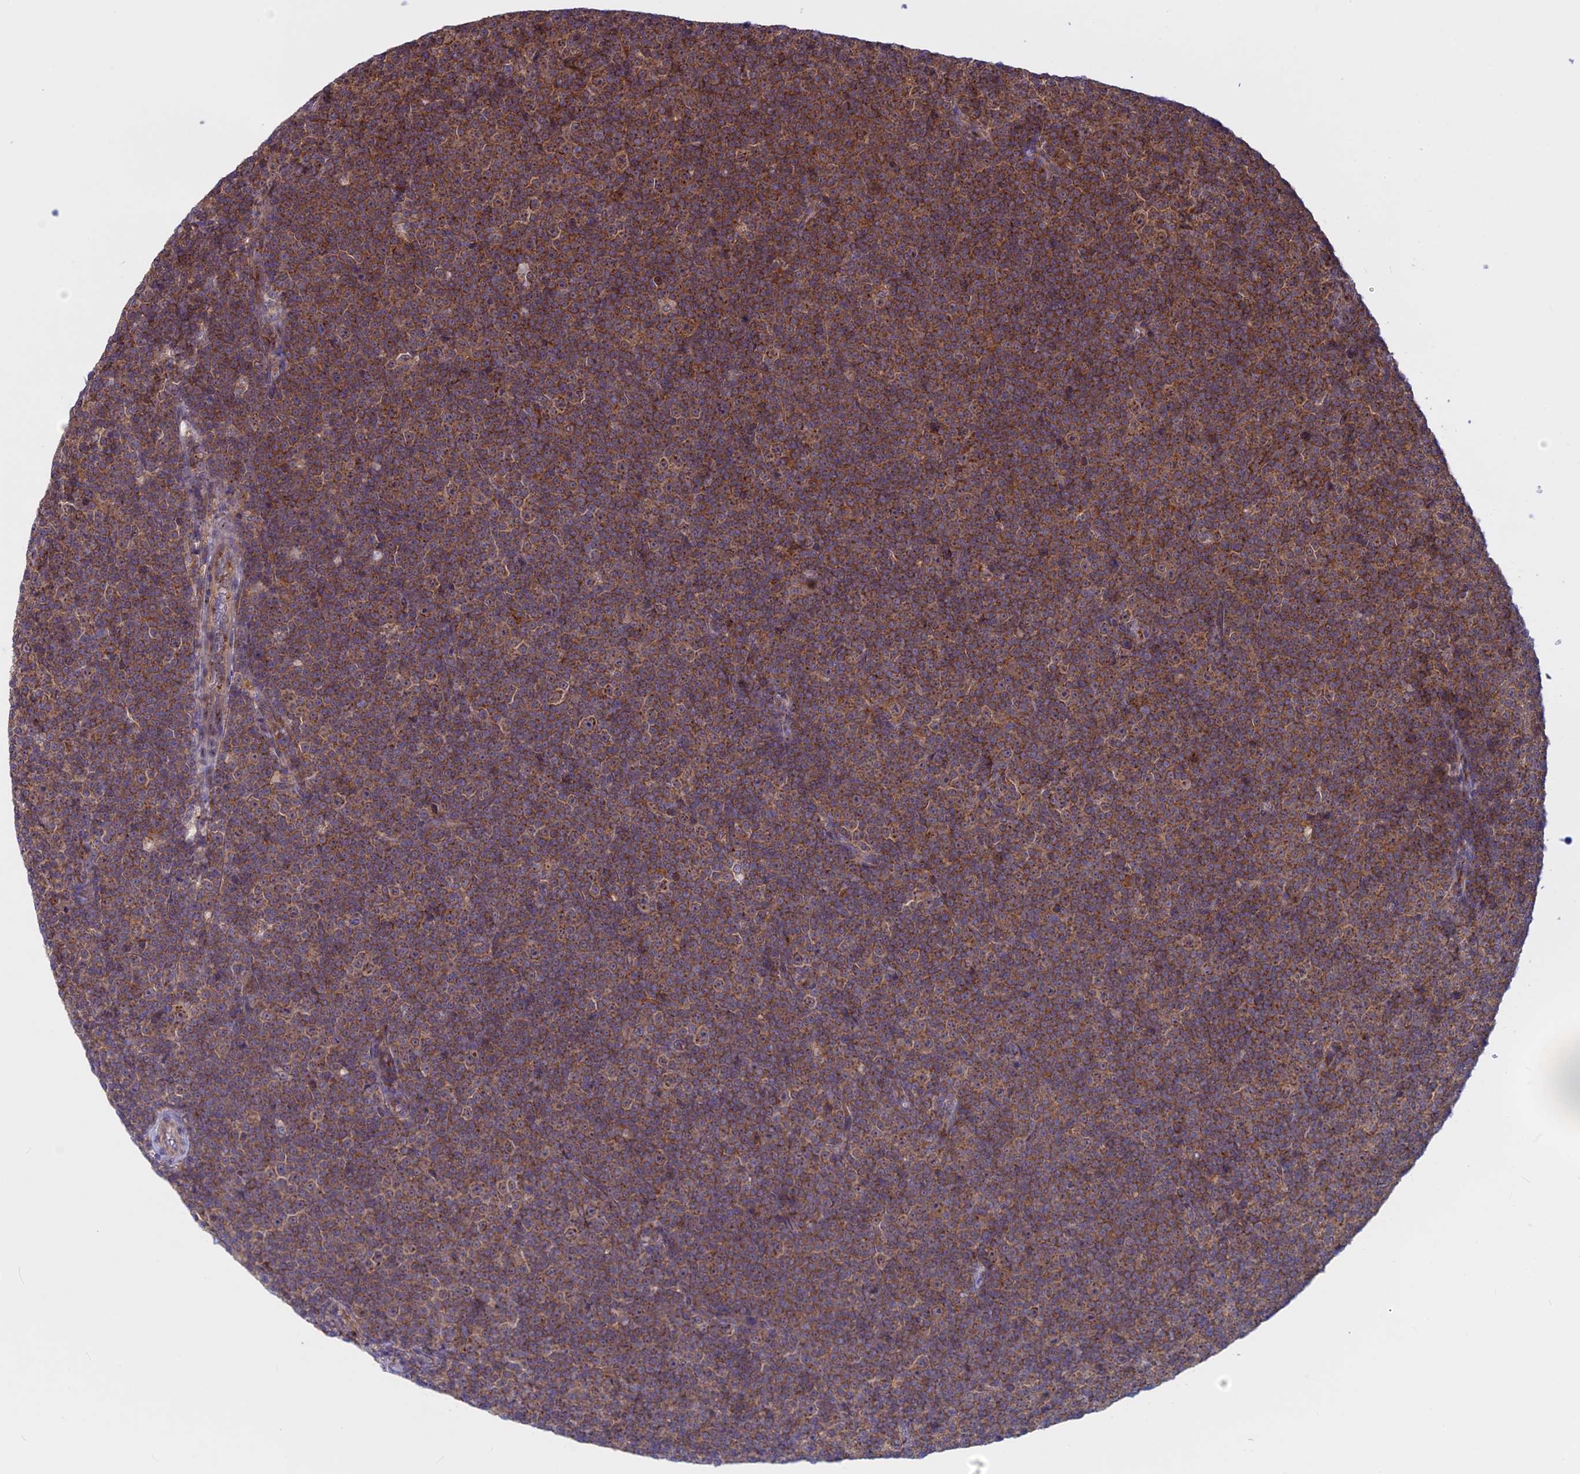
{"staining": {"intensity": "moderate", "quantity": ">75%", "location": "cytoplasmic/membranous"}, "tissue": "lymphoma", "cell_type": "Tumor cells", "image_type": "cancer", "snomed": [{"axis": "morphology", "description": "Malignant lymphoma, non-Hodgkin's type, Low grade"}, {"axis": "topography", "description": "Lymph node"}], "caption": "Immunohistochemistry (DAB) staining of human lymphoma reveals moderate cytoplasmic/membranous protein staining in approximately >75% of tumor cells. (IHC, brightfield microscopy, high magnification).", "gene": "CLINT1", "patient": {"sex": "female", "age": 67}}